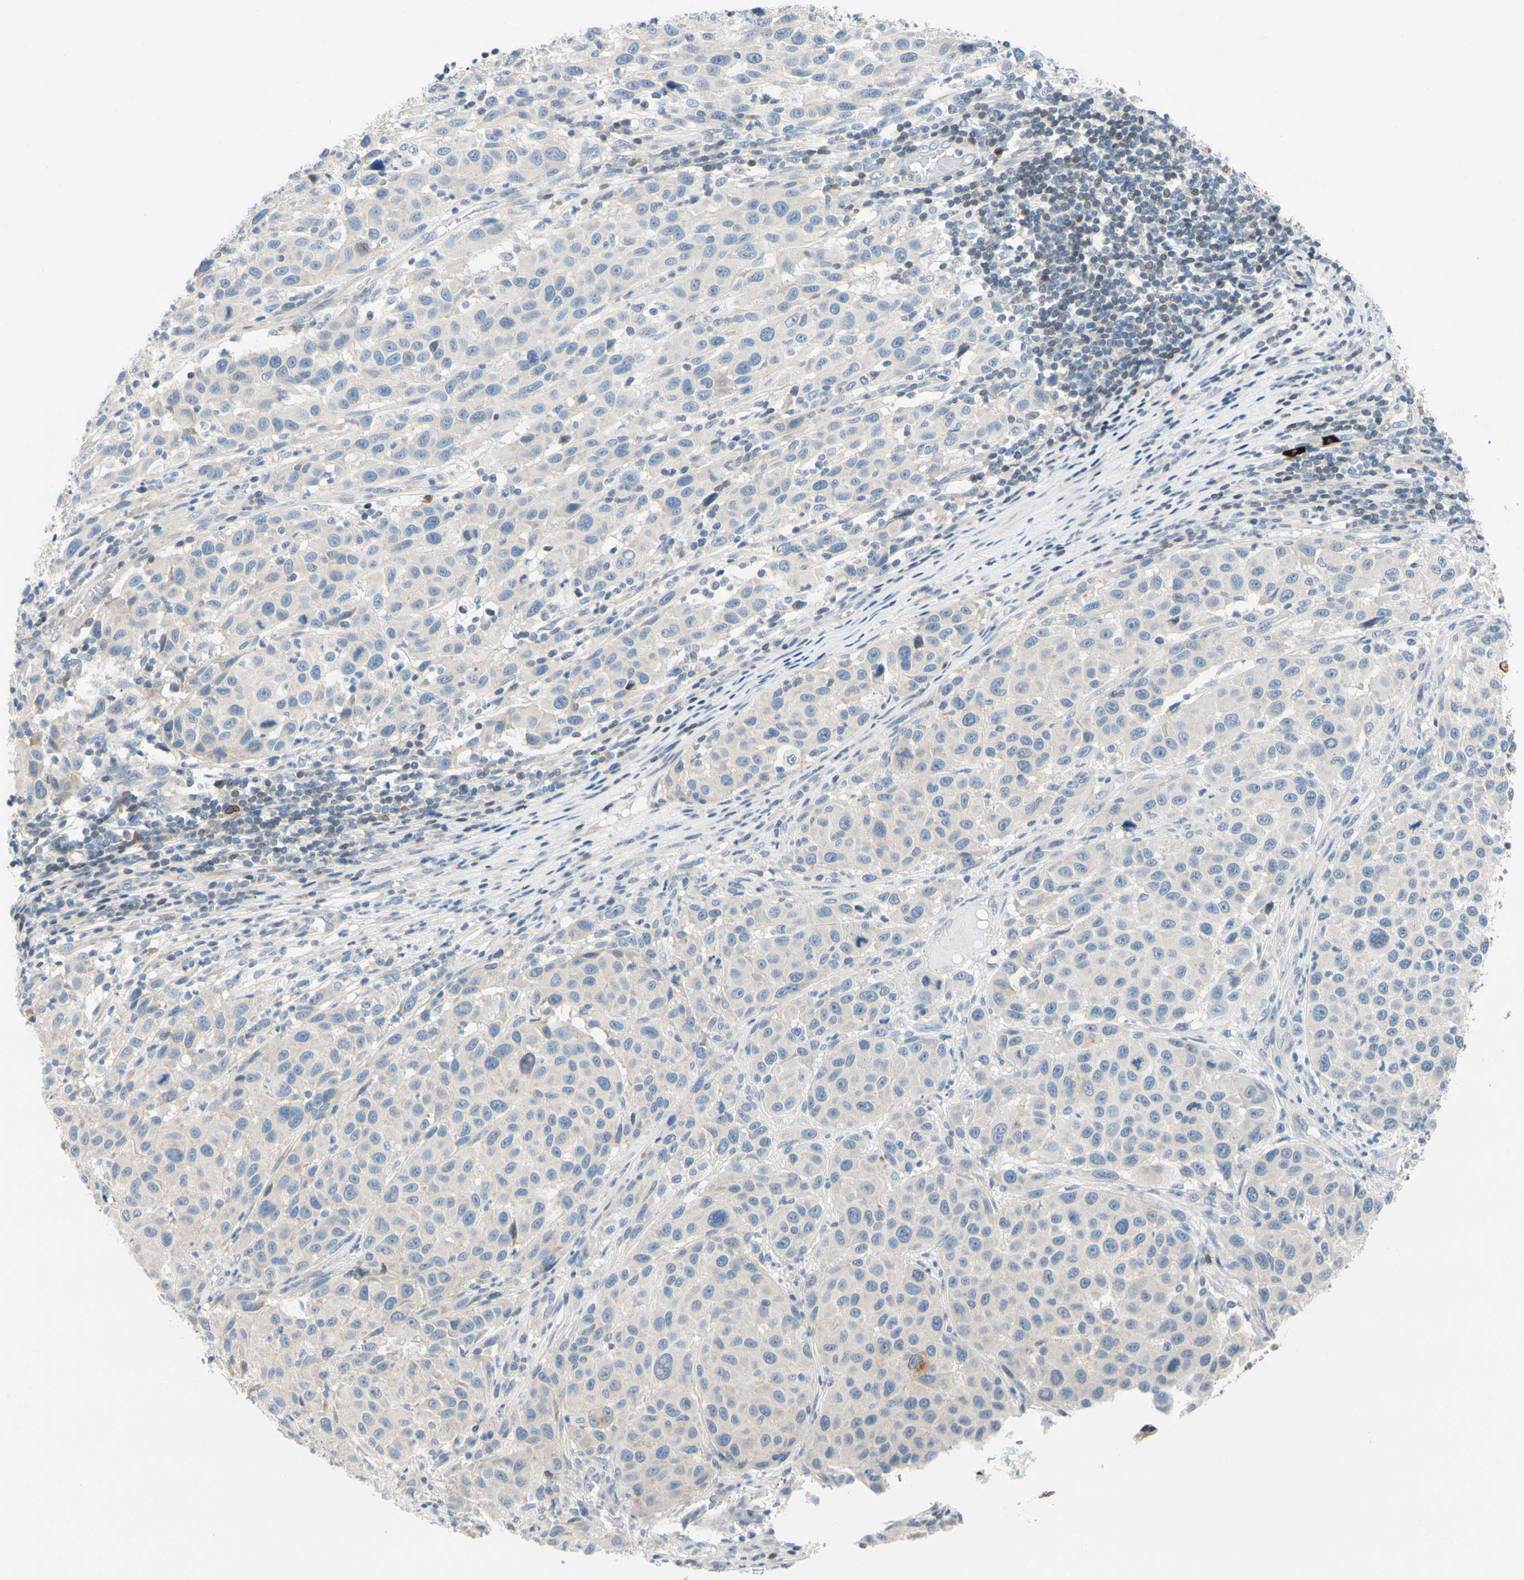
{"staining": {"intensity": "negative", "quantity": "none", "location": "none"}, "tissue": "melanoma", "cell_type": "Tumor cells", "image_type": "cancer", "snomed": [{"axis": "morphology", "description": "Malignant melanoma, Metastatic site"}, {"axis": "topography", "description": "Lymph node"}], "caption": "IHC photomicrograph of neoplastic tissue: melanoma stained with DAB (3,3'-diaminobenzidine) shows no significant protein staining in tumor cells.", "gene": "ZNF132", "patient": {"sex": "male", "age": 61}}